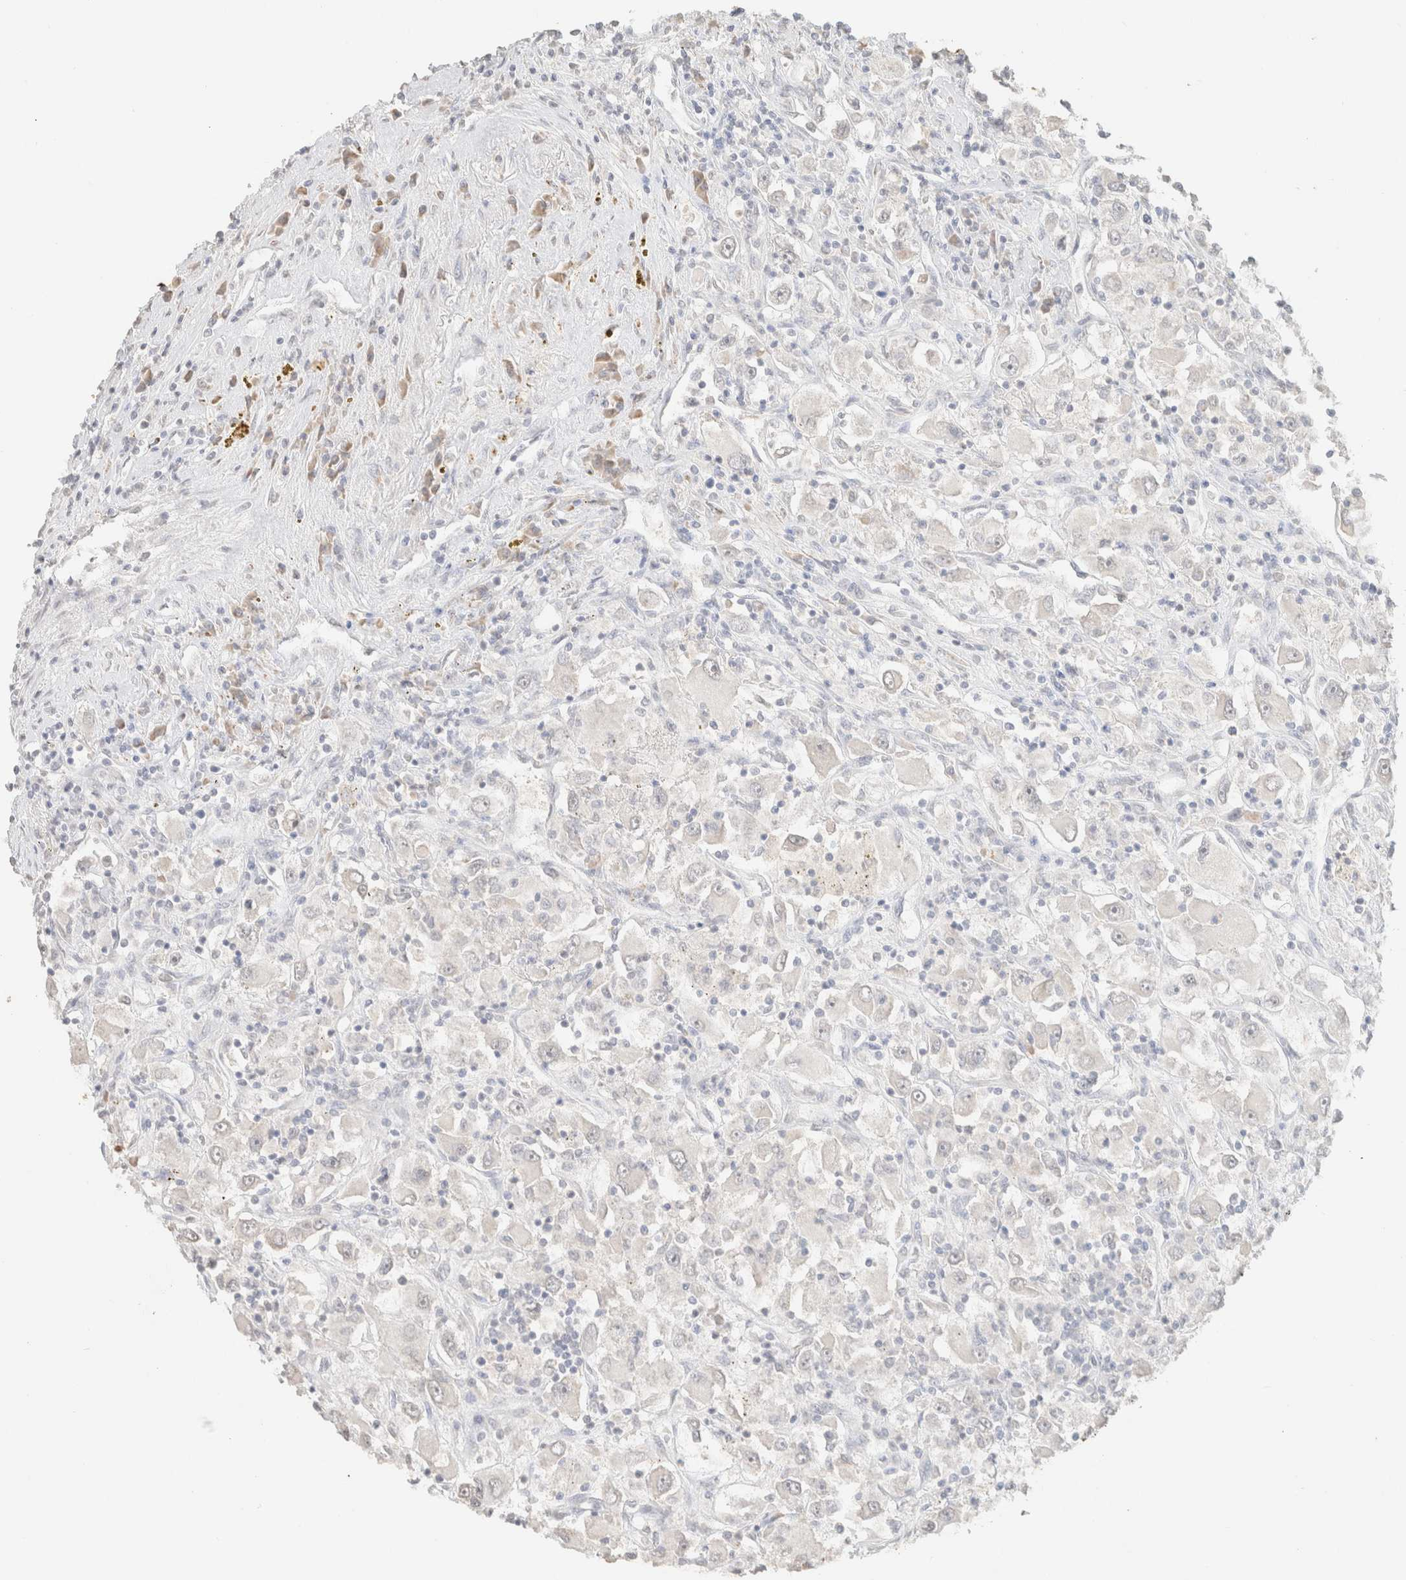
{"staining": {"intensity": "negative", "quantity": "none", "location": "none"}, "tissue": "renal cancer", "cell_type": "Tumor cells", "image_type": "cancer", "snomed": [{"axis": "morphology", "description": "Adenocarcinoma, NOS"}, {"axis": "topography", "description": "Kidney"}], "caption": "This is a histopathology image of IHC staining of renal adenocarcinoma, which shows no positivity in tumor cells.", "gene": "CPA1", "patient": {"sex": "female", "age": 52}}